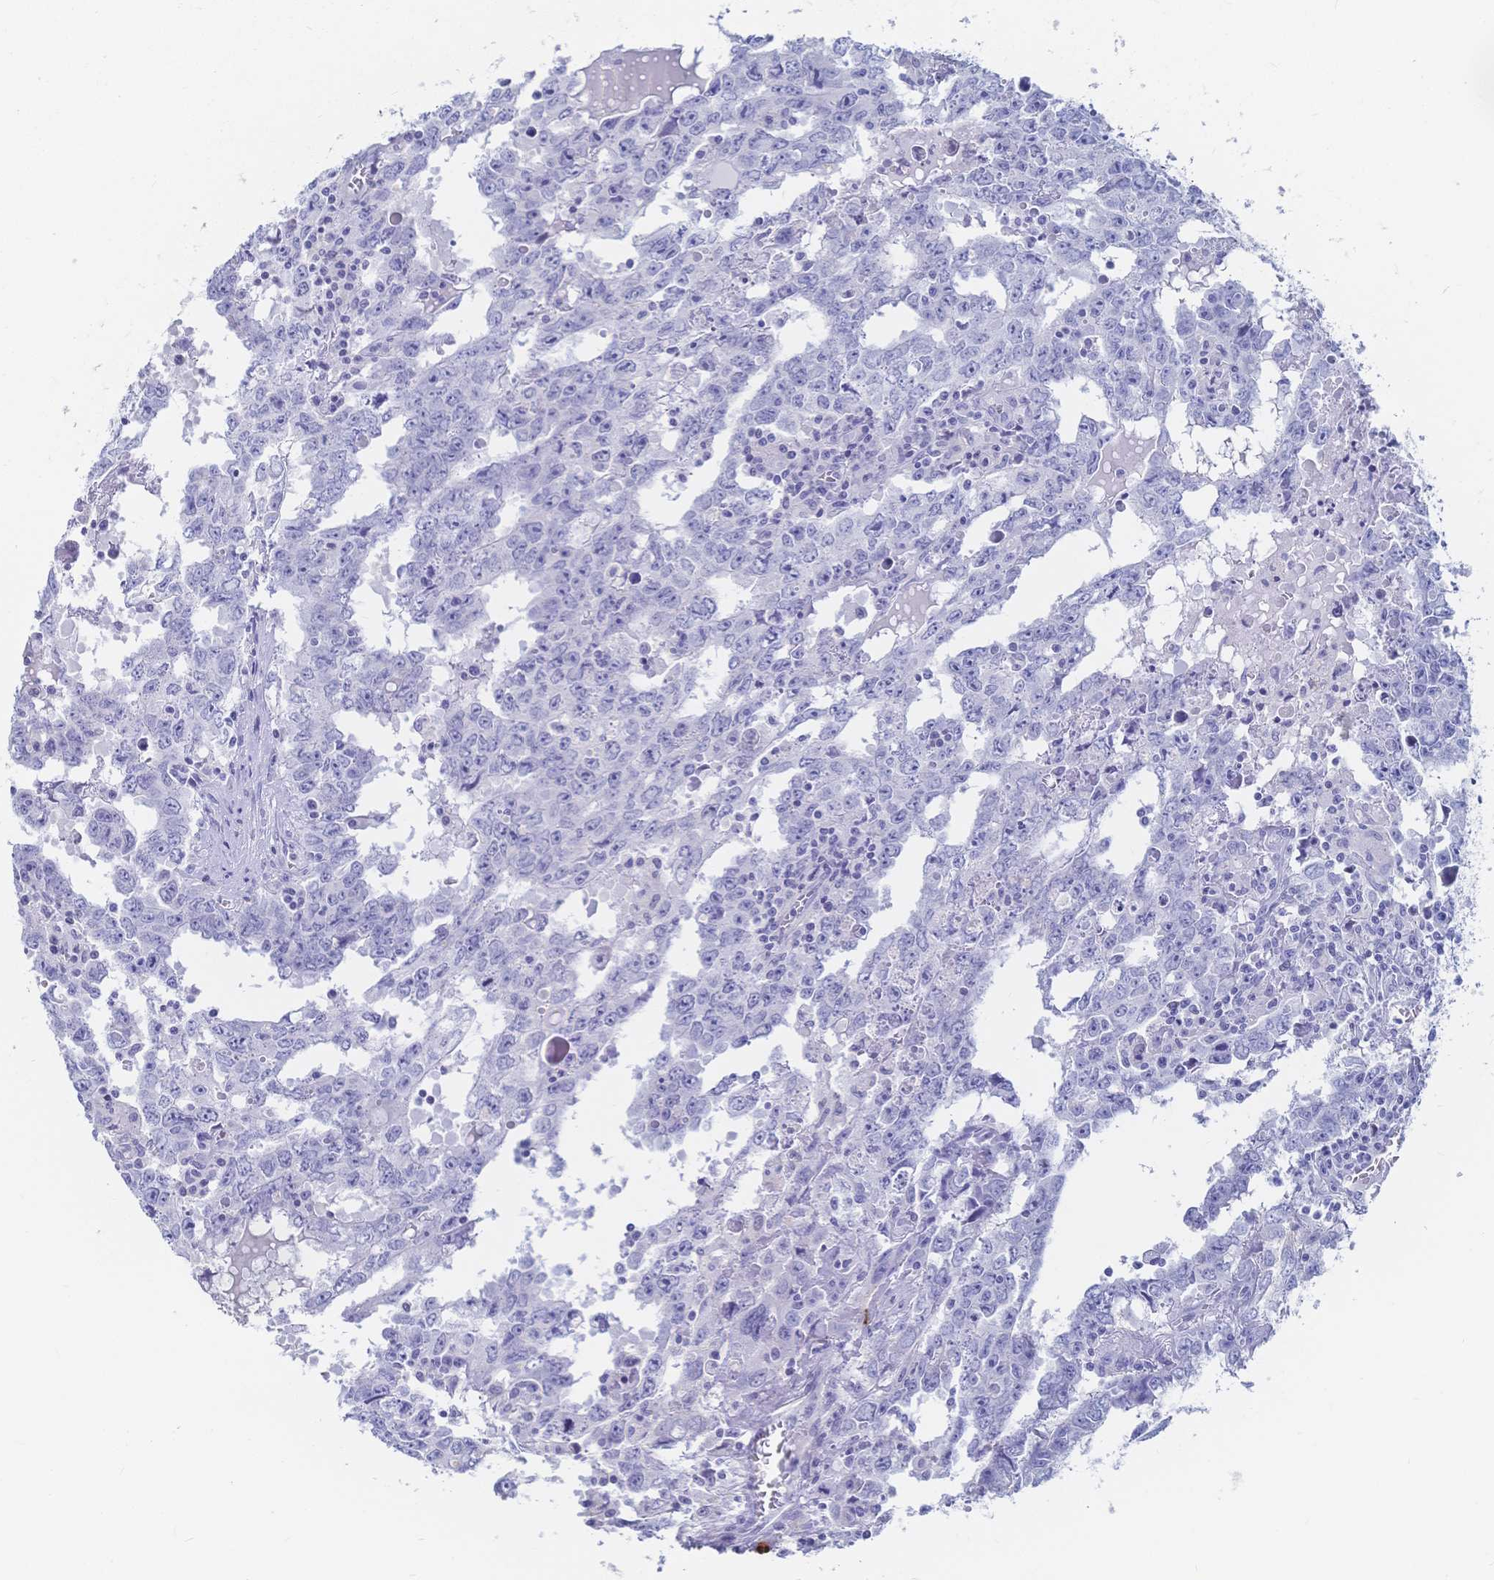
{"staining": {"intensity": "negative", "quantity": "none", "location": "none"}, "tissue": "testis cancer", "cell_type": "Tumor cells", "image_type": "cancer", "snomed": [{"axis": "morphology", "description": "Carcinoma, Embryonal, NOS"}, {"axis": "topography", "description": "Testis"}], "caption": "Immunohistochemistry (IHC) image of human testis cancer stained for a protein (brown), which shows no positivity in tumor cells.", "gene": "IL2RB", "patient": {"sex": "male", "age": 22}}